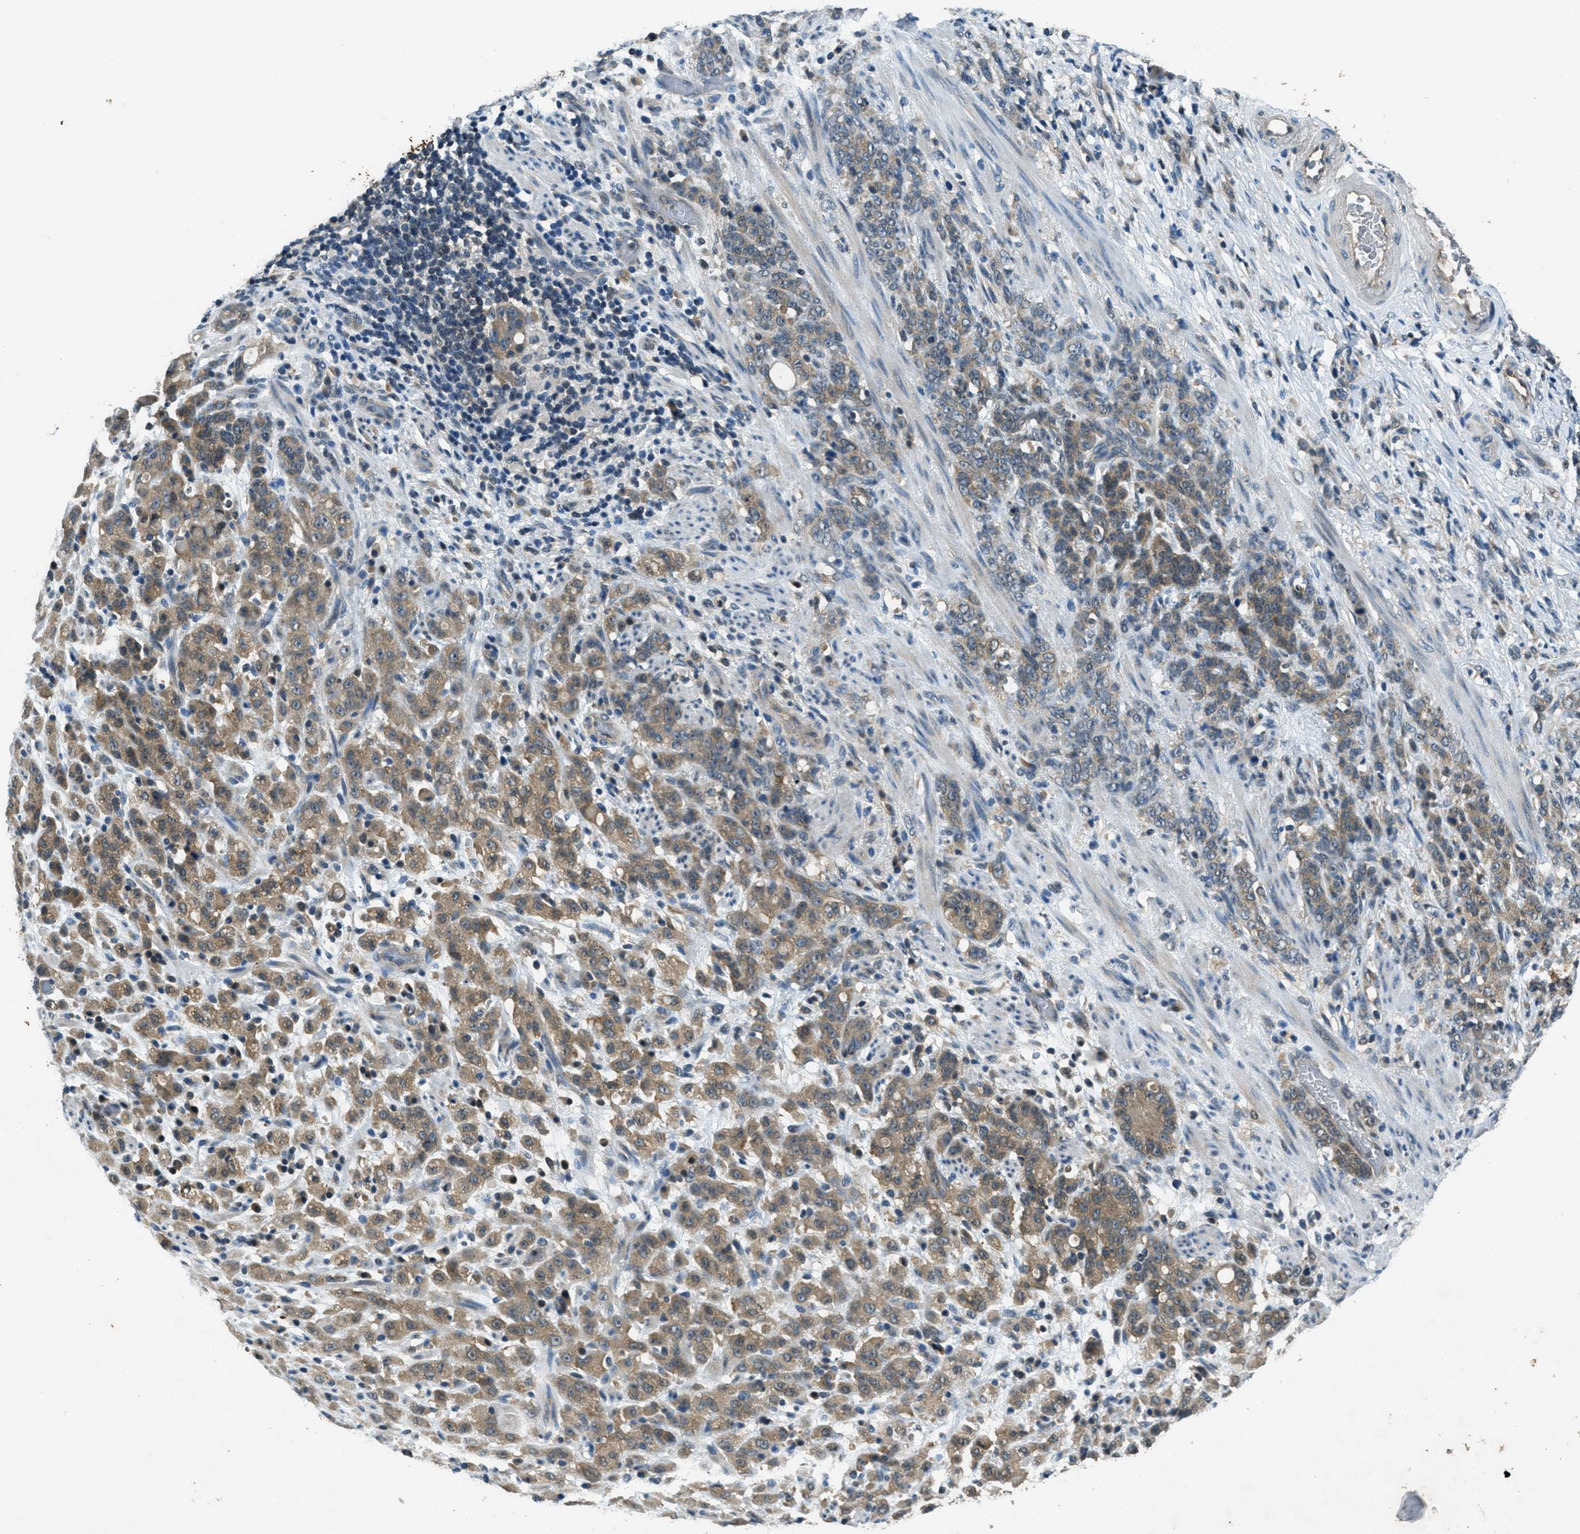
{"staining": {"intensity": "moderate", "quantity": ">75%", "location": "cytoplasmic/membranous"}, "tissue": "stomach cancer", "cell_type": "Tumor cells", "image_type": "cancer", "snomed": [{"axis": "morphology", "description": "Adenocarcinoma, NOS"}, {"axis": "topography", "description": "Stomach, lower"}], "caption": "Moderate cytoplasmic/membranous protein positivity is seen in about >75% of tumor cells in stomach cancer.", "gene": "DUSP6", "patient": {"sex": "male", "age": 88}}